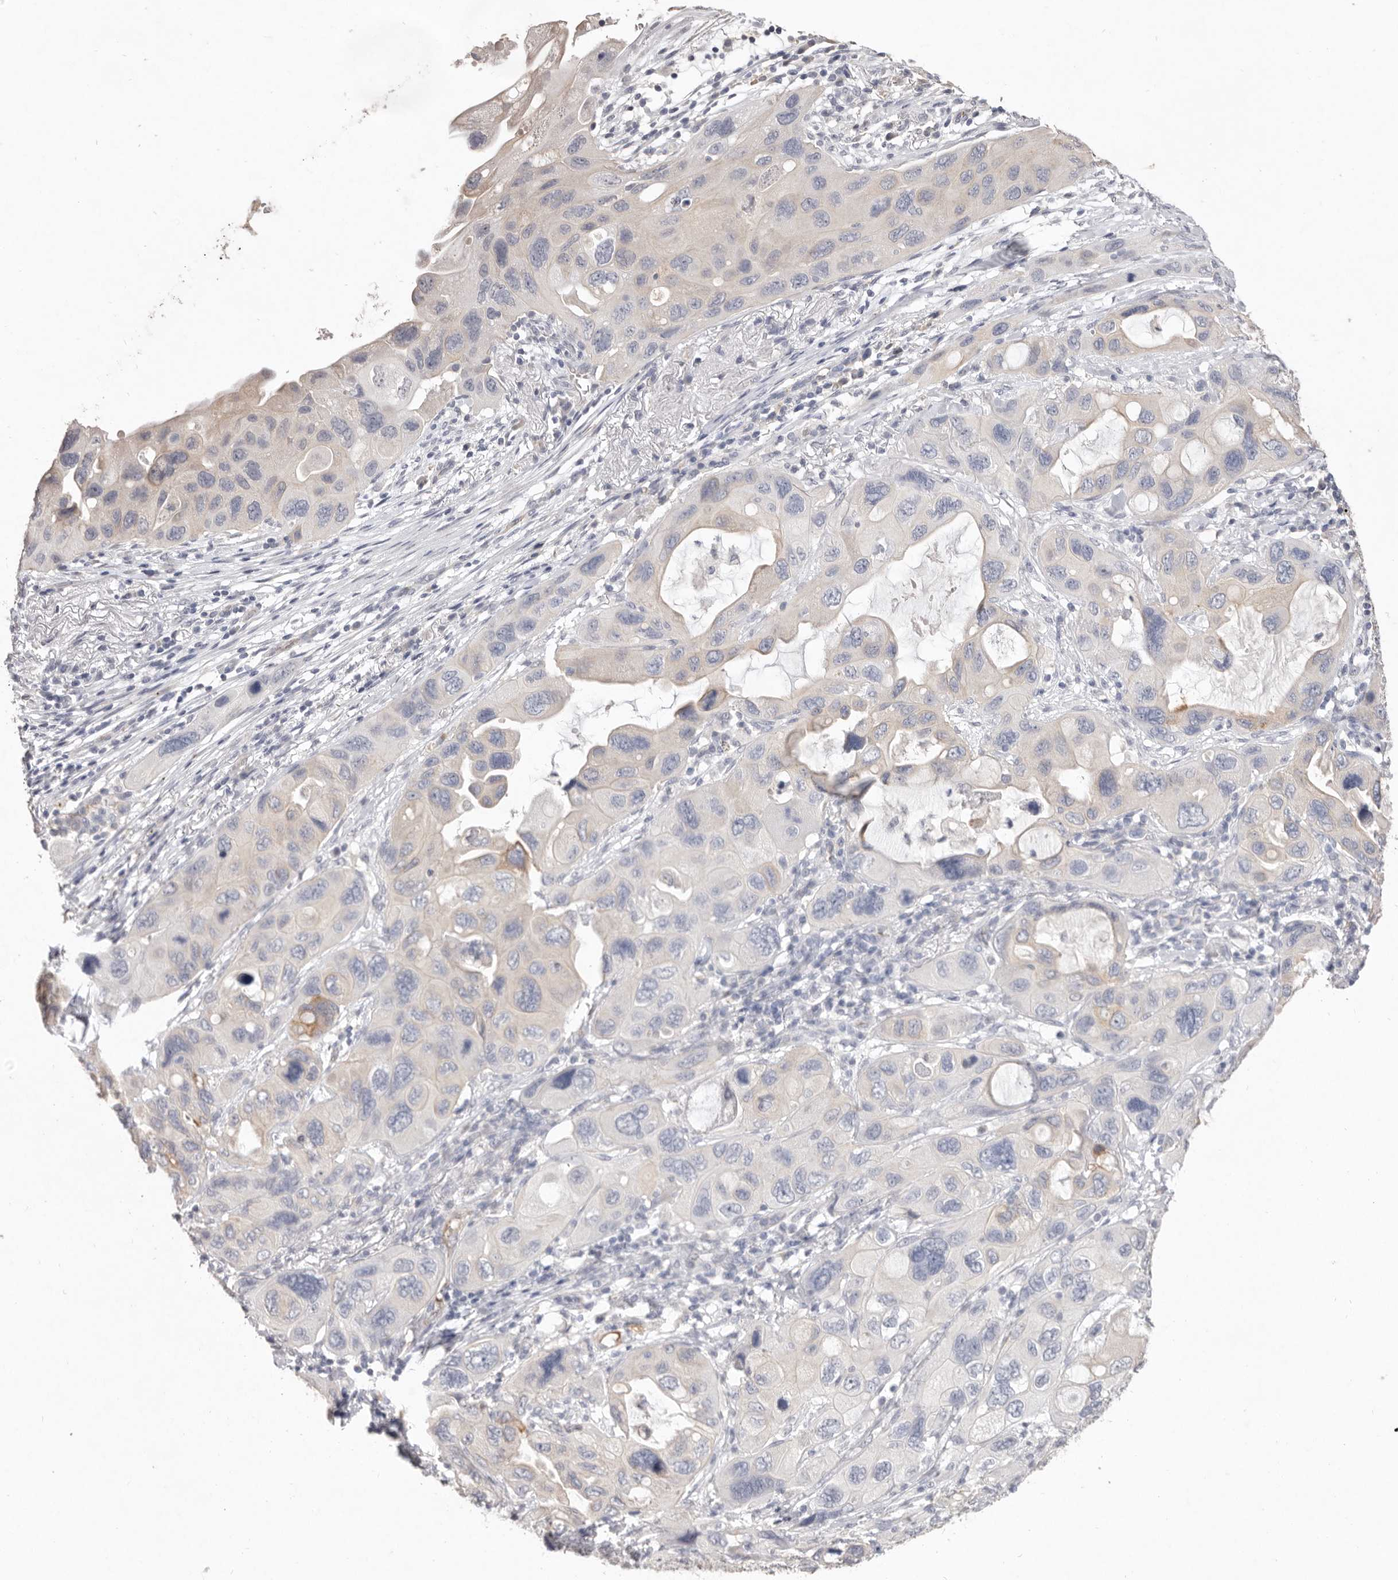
{"staining": {"intensity": "weak", "quantity": "<25%", "location": "cytoplasmic/membranous"}, "tissue": "lung cancer", "cell_type": "Tumor cells", "image_type": "cancer", "snomed": [{"axis": "morphology", "description": "Squamous cell carcinoma, NOS"}, {"axis": "topography", "description": "Lung"}], "caption": "Immunohistochemical staining of human lung cancer shows no significant positivity in tumor cells.", "gene": "ZYG11B", "patient": {"sex": "female", "age": 73}}